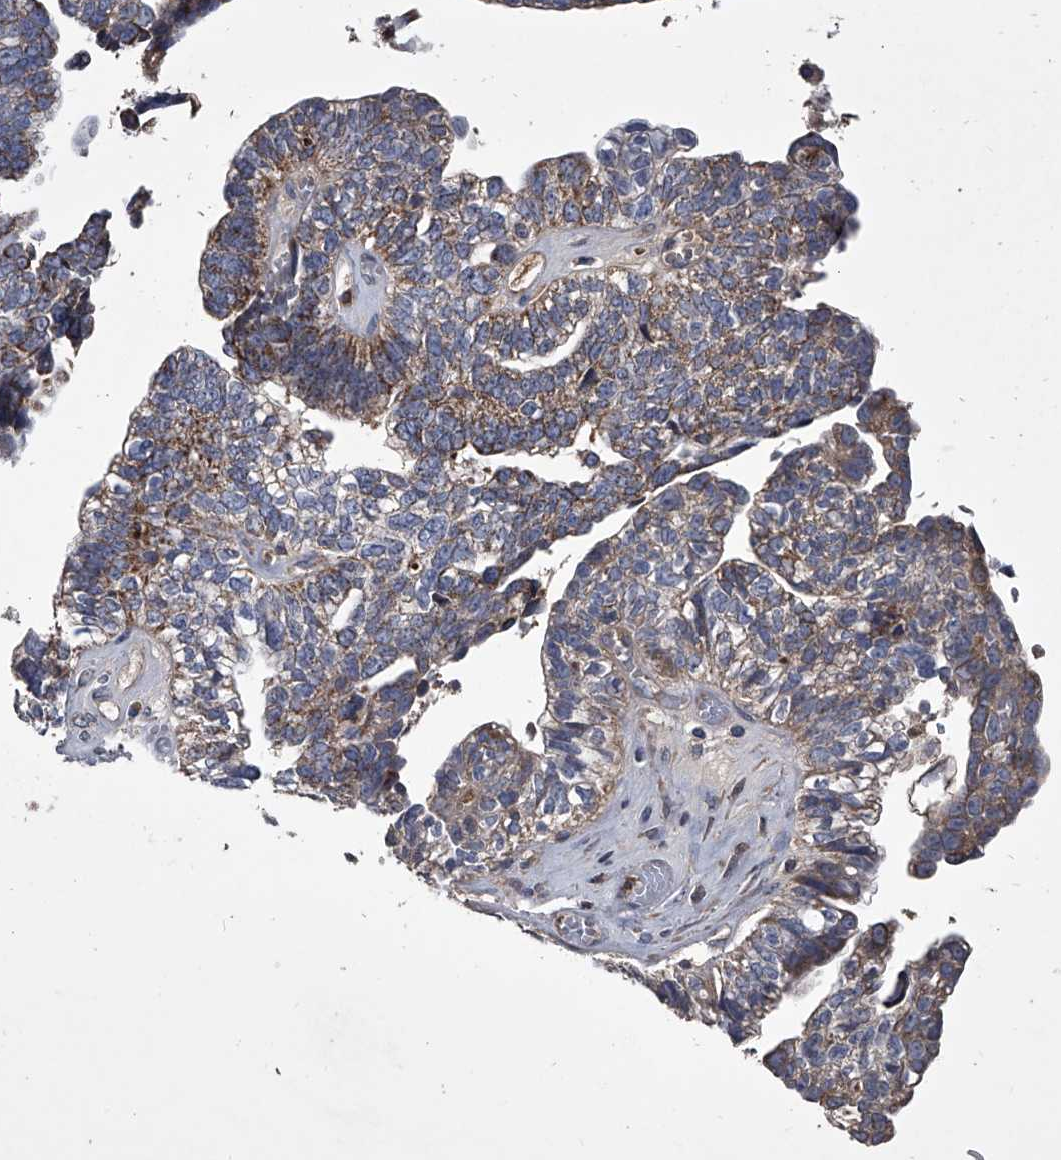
{"staining": {"intensity": "moderate", "quantity": ">75%", "location": "cytoplasmic/membranous"}, "tissue": "ovarian cancer", "cell_type": "Tumor cells", "image_type": "cancer", "snomed": [{"axis": "morphology", "description": "Cystadenocarcinoma, serous, NOS"}, {"axis": "topography", "description": "Ovary"}], "caption": "DAB immunohistochemical staining of human ovarian cancer exhibits moderate cytoplasmic/membranous protein expression in approximately >75% of tumor cells.", "gene": "NRP1", "patient": {"sex": "female", "age": 79}}